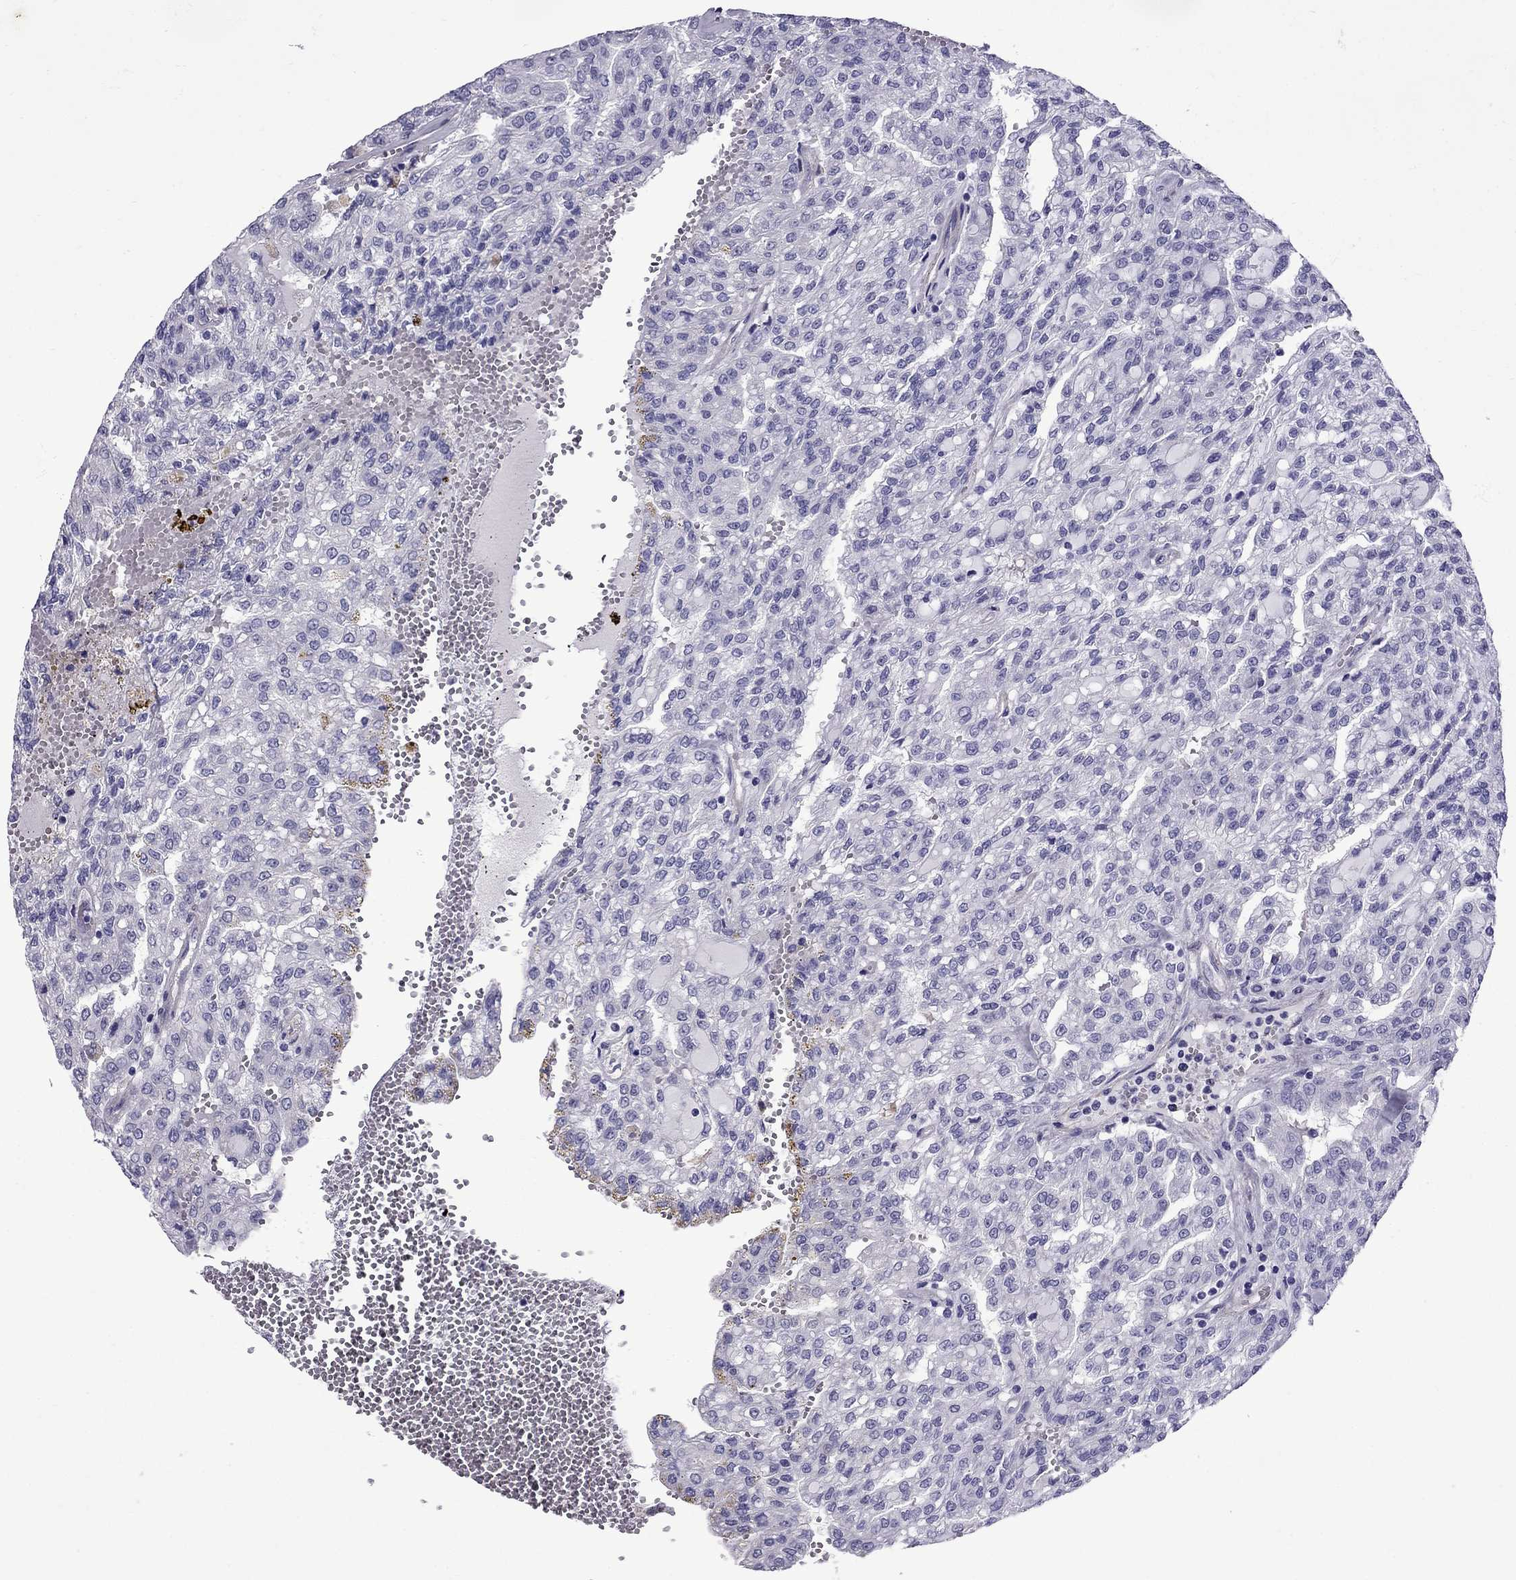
{"staining": {"intensity": "negative", "quantity": "none", "location": "none"}, "tissue": "renal cancer", "cell_type": "Tumor cells", "image_type": "cancer", "snomed": [{"axis": "morphology", "description": "Adenocarcinoma, NOS"}, {"axis": "topography", "description": "Kidney"}], "caption": "High magnification brightfield microscopy of renal adenocarcinoma stained with DAB (3,3'-diaminobenzidine) (brown) and counterstained with hematoxylin (blue): tumor cells show no significant staining.", "gene": "CHRNA5", "patient": {"sex": "male", "age": 63}}